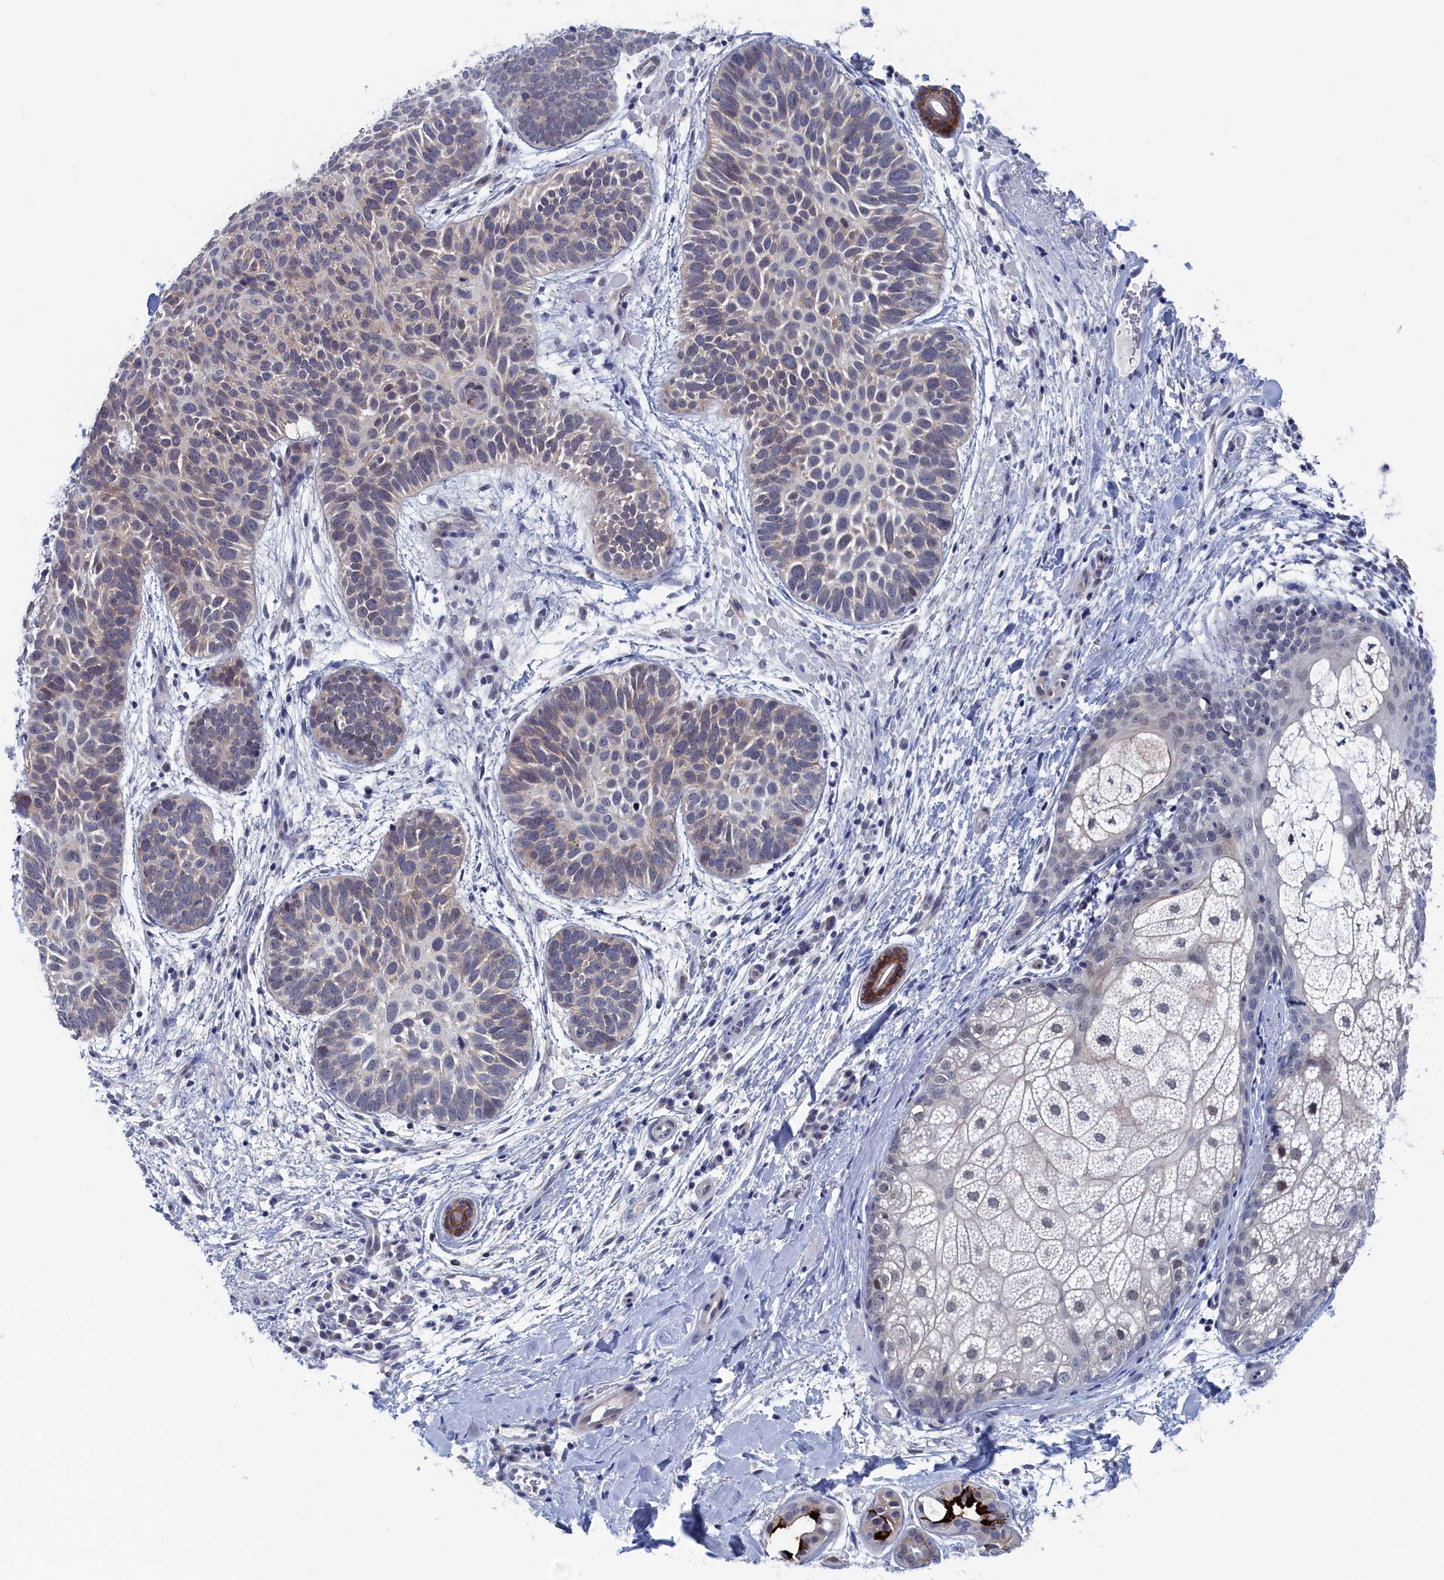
{"staining": {"intensity": "negative", "quantity": "none", "location": "none"}, "tissue": "skin cancer", "cell_type": "Tumor cells", "image_type": "cancer", "snomed": [{"axis": "morphology", "description": "Basal cell carcinoma"}, {"axis": "topography", "description": "Skin"}], "caption": "DAB (3,3'-diaminobenzidine) immunohistochemical staining of human skin basal cell carcinoma demonstrates no significant staining in tumor cells.", "gene": "MARCHF3", "patient": {"sex": "male", "age": 85}}